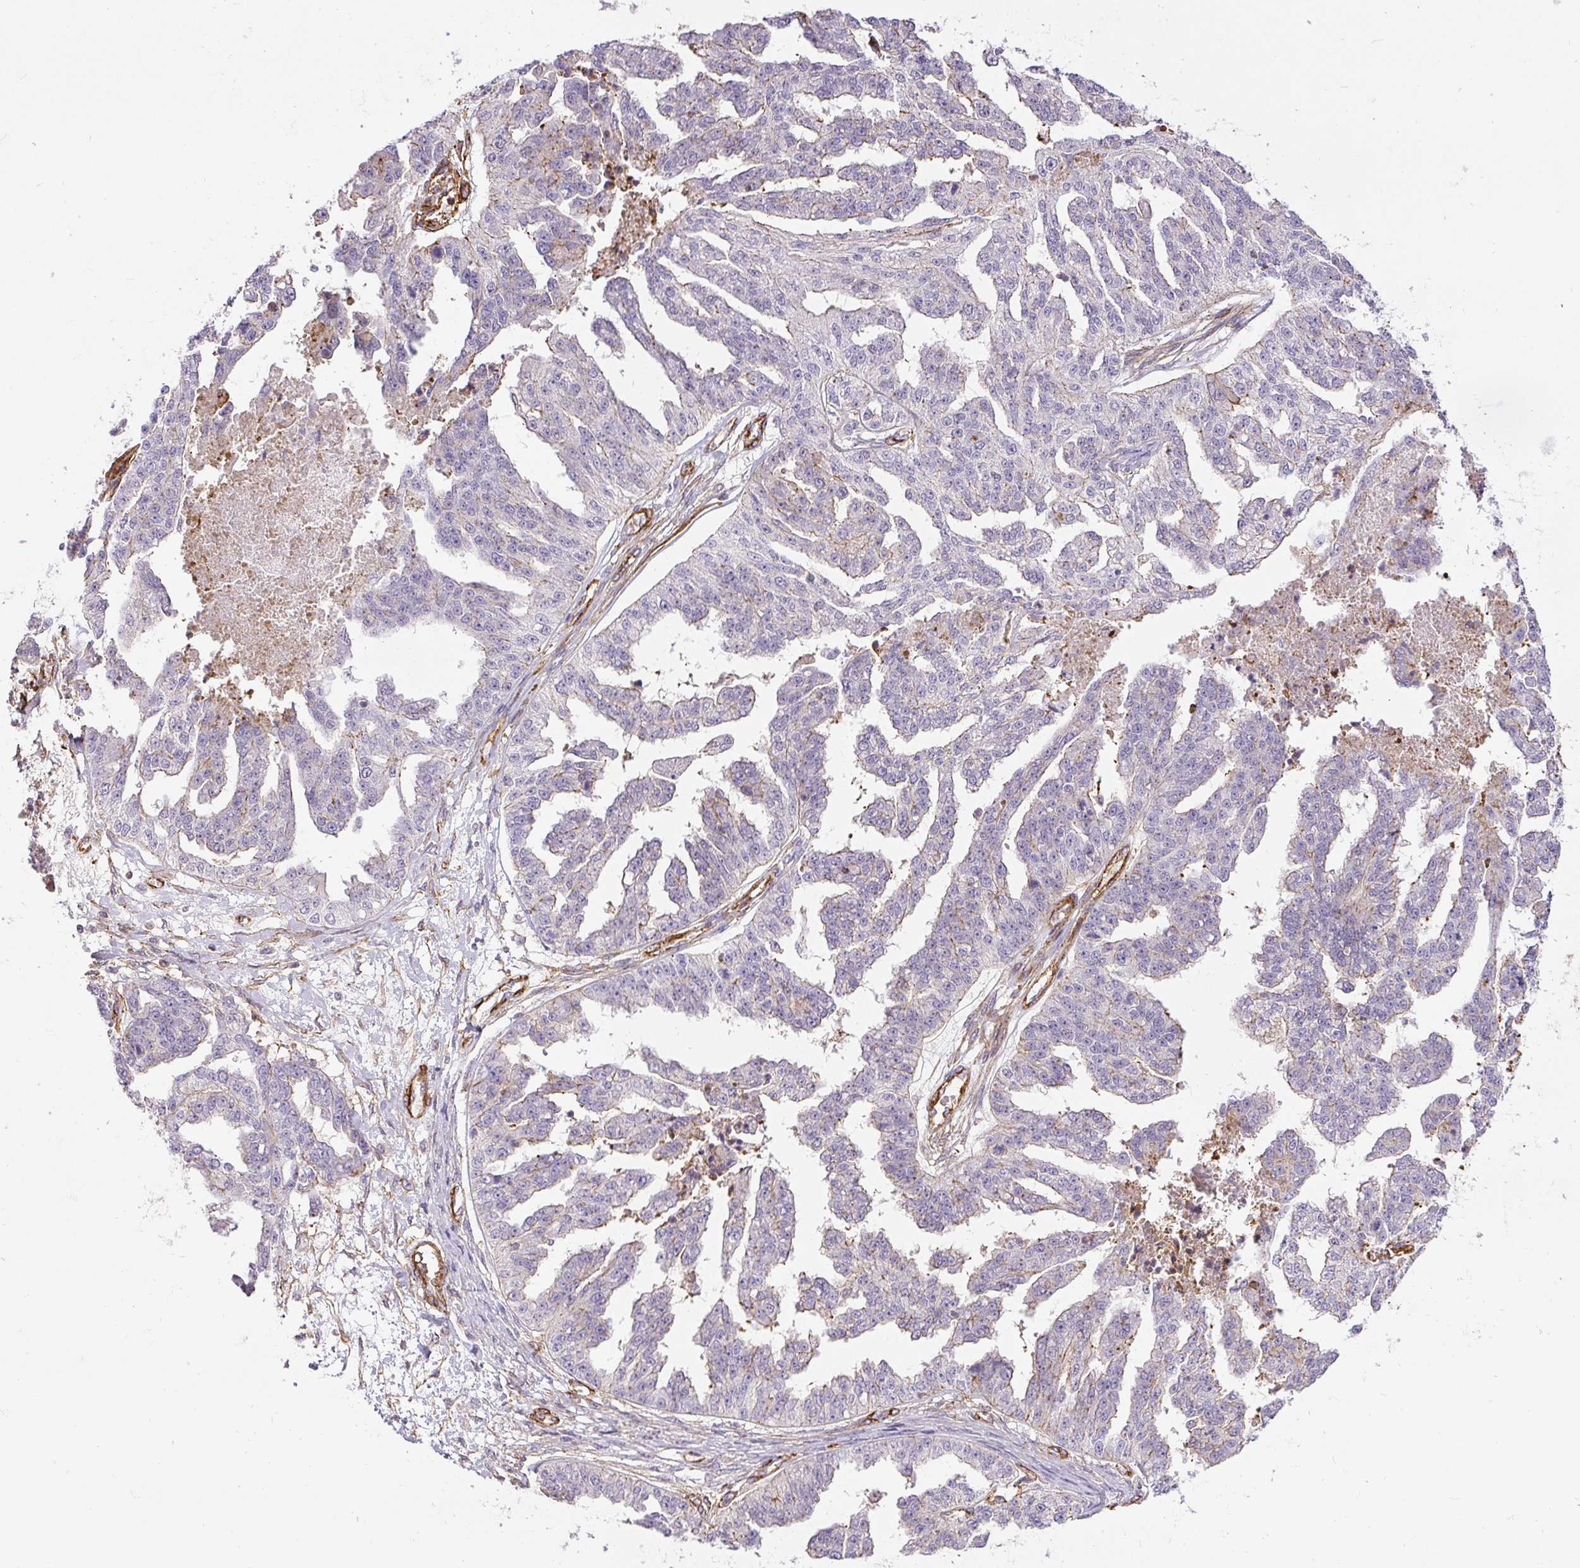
{"staining": {"intensity": "weak", "quantity": "25%-75%", "location": "cytoplasmic/membranous"}, "tissue": "ovarian cancer", "cell_type": "Tumor cells", "image_type": "cancer", "snomed": [{"axis": "morphology", "description": "Cystadenocarcinoma, serous, NOS"}, {"axis": "topography", "description": "Ovary"}], "caption": "An image showing weak cytoplasmic/membranous expression in about 25%-75% of tumor cells in ovarian cancer (serous cystadenocarcinoma), as visualized by brown immunohistochemical staining.", "gene": "MYL12A", "patient": {"sex": "female", "age": 58}}